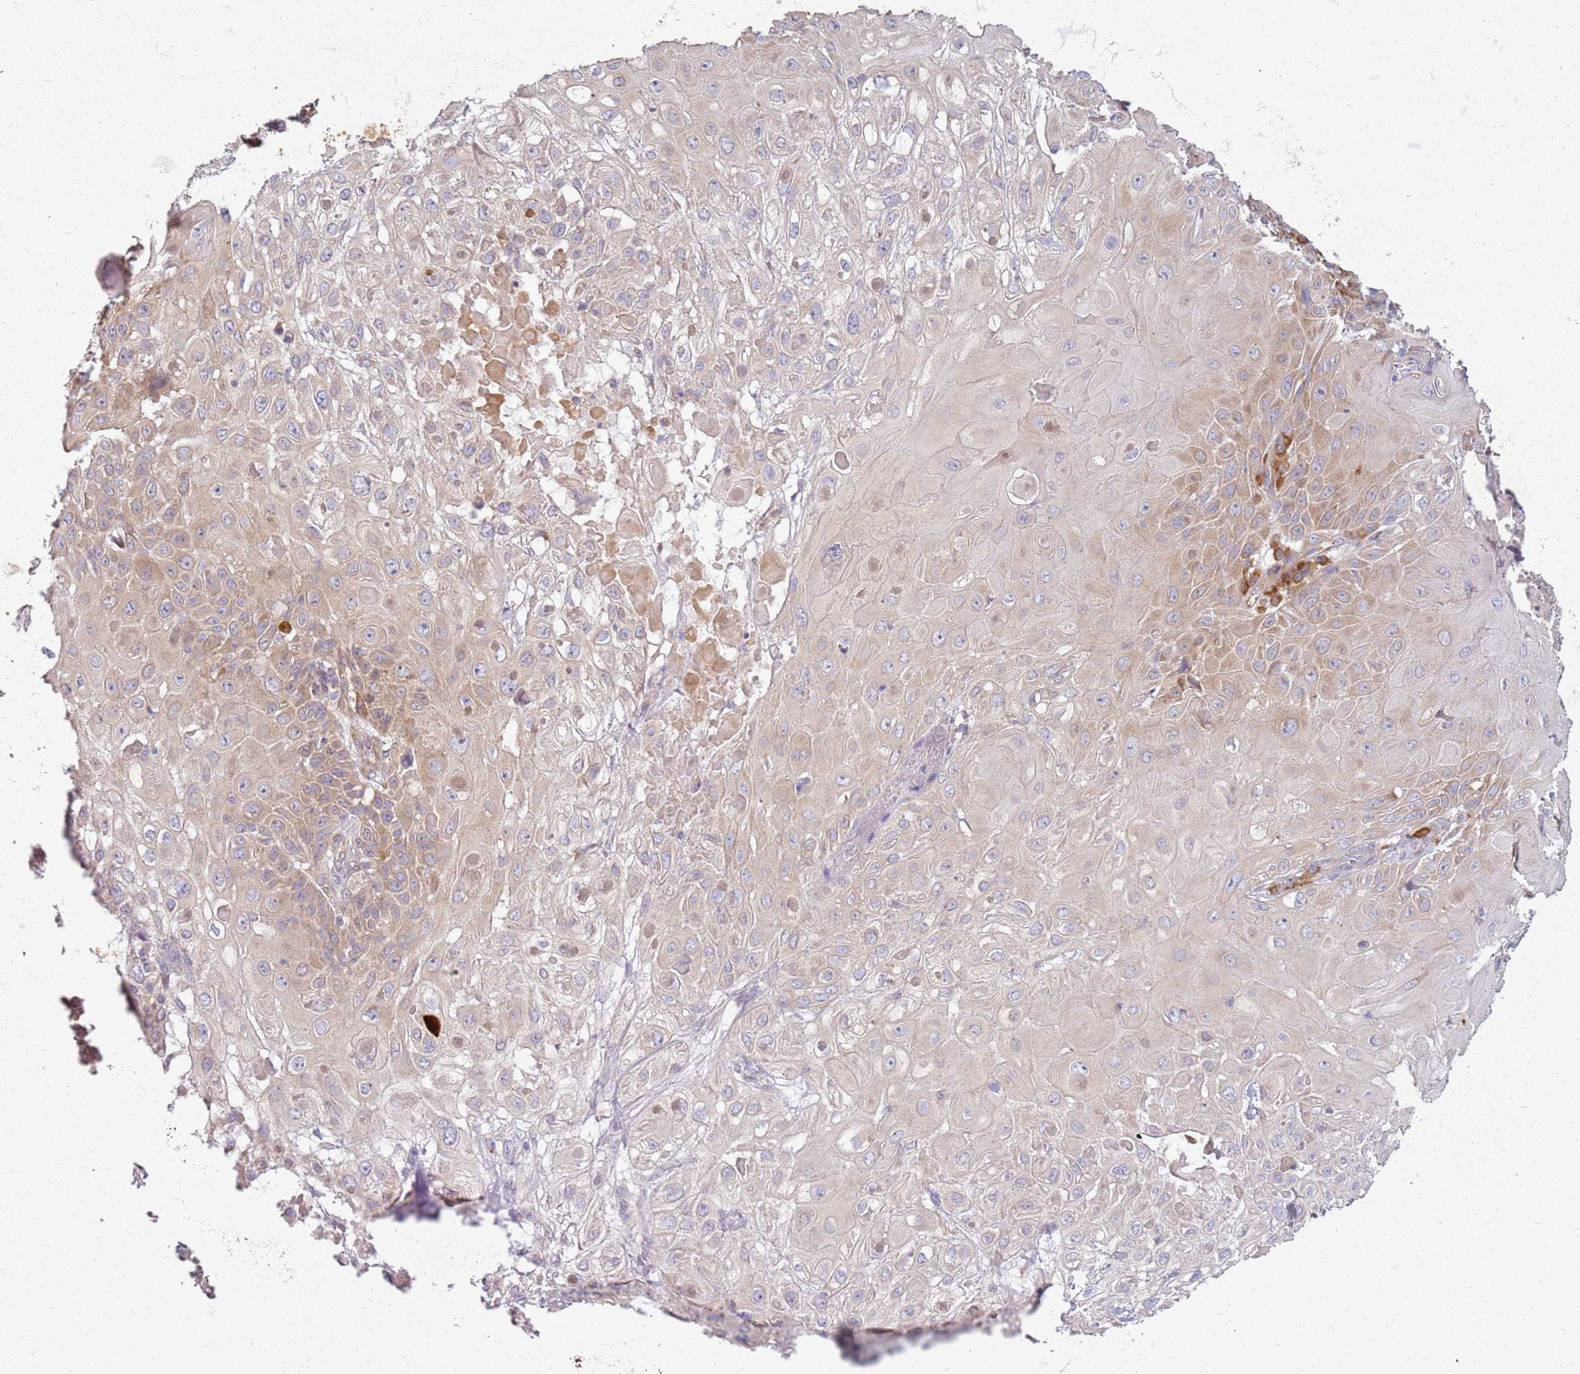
{"staining": {"intensity": "weak", "quantity": "25%-75%", "location": "cytoplasmic/membranous"}, "tissue": "skin cancer", "cell_type": "Tumor cells", "image_type": "cancer", "snomed": [{"axis": "morphology", "description": "Normal tissue, NOS"}, {"axis": "morphology", "description": "Squamous cell carcinoma, NOS"}, {"axis": "topography", "description": "Skin"}, {"axis": "topography", "description": "Cartilage tissue"}], "caption": "Human skin cancer (squamous cell carcinoma) stained with a brown dye demonstrates weak cytoplasmic/membranous positive expression in about 25%-75% of tumor cells.", "gene": "RPS28", "patient": {"sex": "female", "age": 79}}